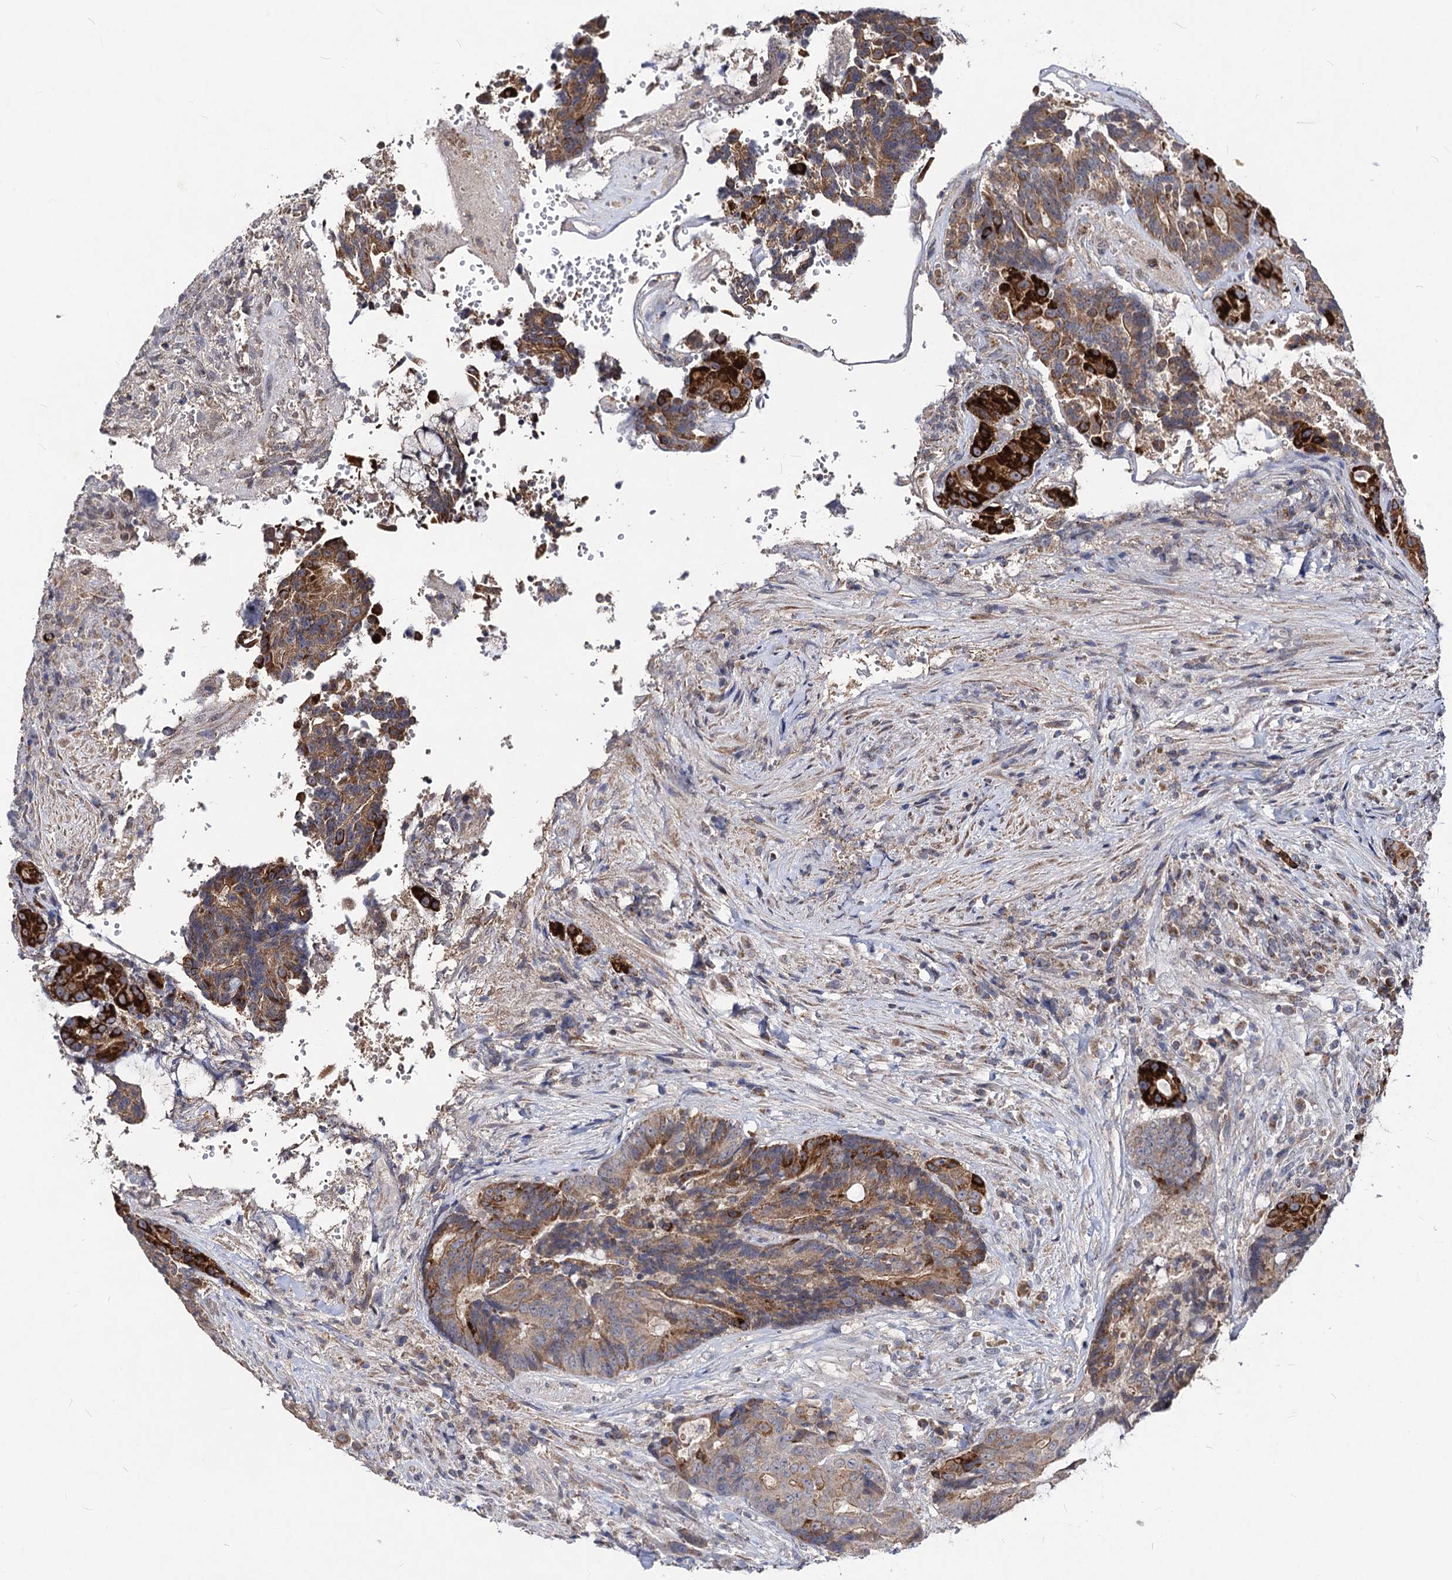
{"staining": {"intensity": "strong", "quantity": ">75%", "location": "cytoplasmic/membranous"}, "tissue": "colorectal cancer", "cell_type": "Tumor cells", "image_type": "cancer", "snomed": [{"axis": "morphology", "description": "Adenocarcinoma, NOS"}, {"axis": "topography", "description": "Rectum"}], "caption": "Immunohistochemistry (IHC) (DAB) staining of adenocarcinoma (colorectal) displays strong cytoplasmic/membranous protein positivity in about >75% of tumor cells.", "gene": "VPS37D", "patient": {"sex": "male", "age": 69}}